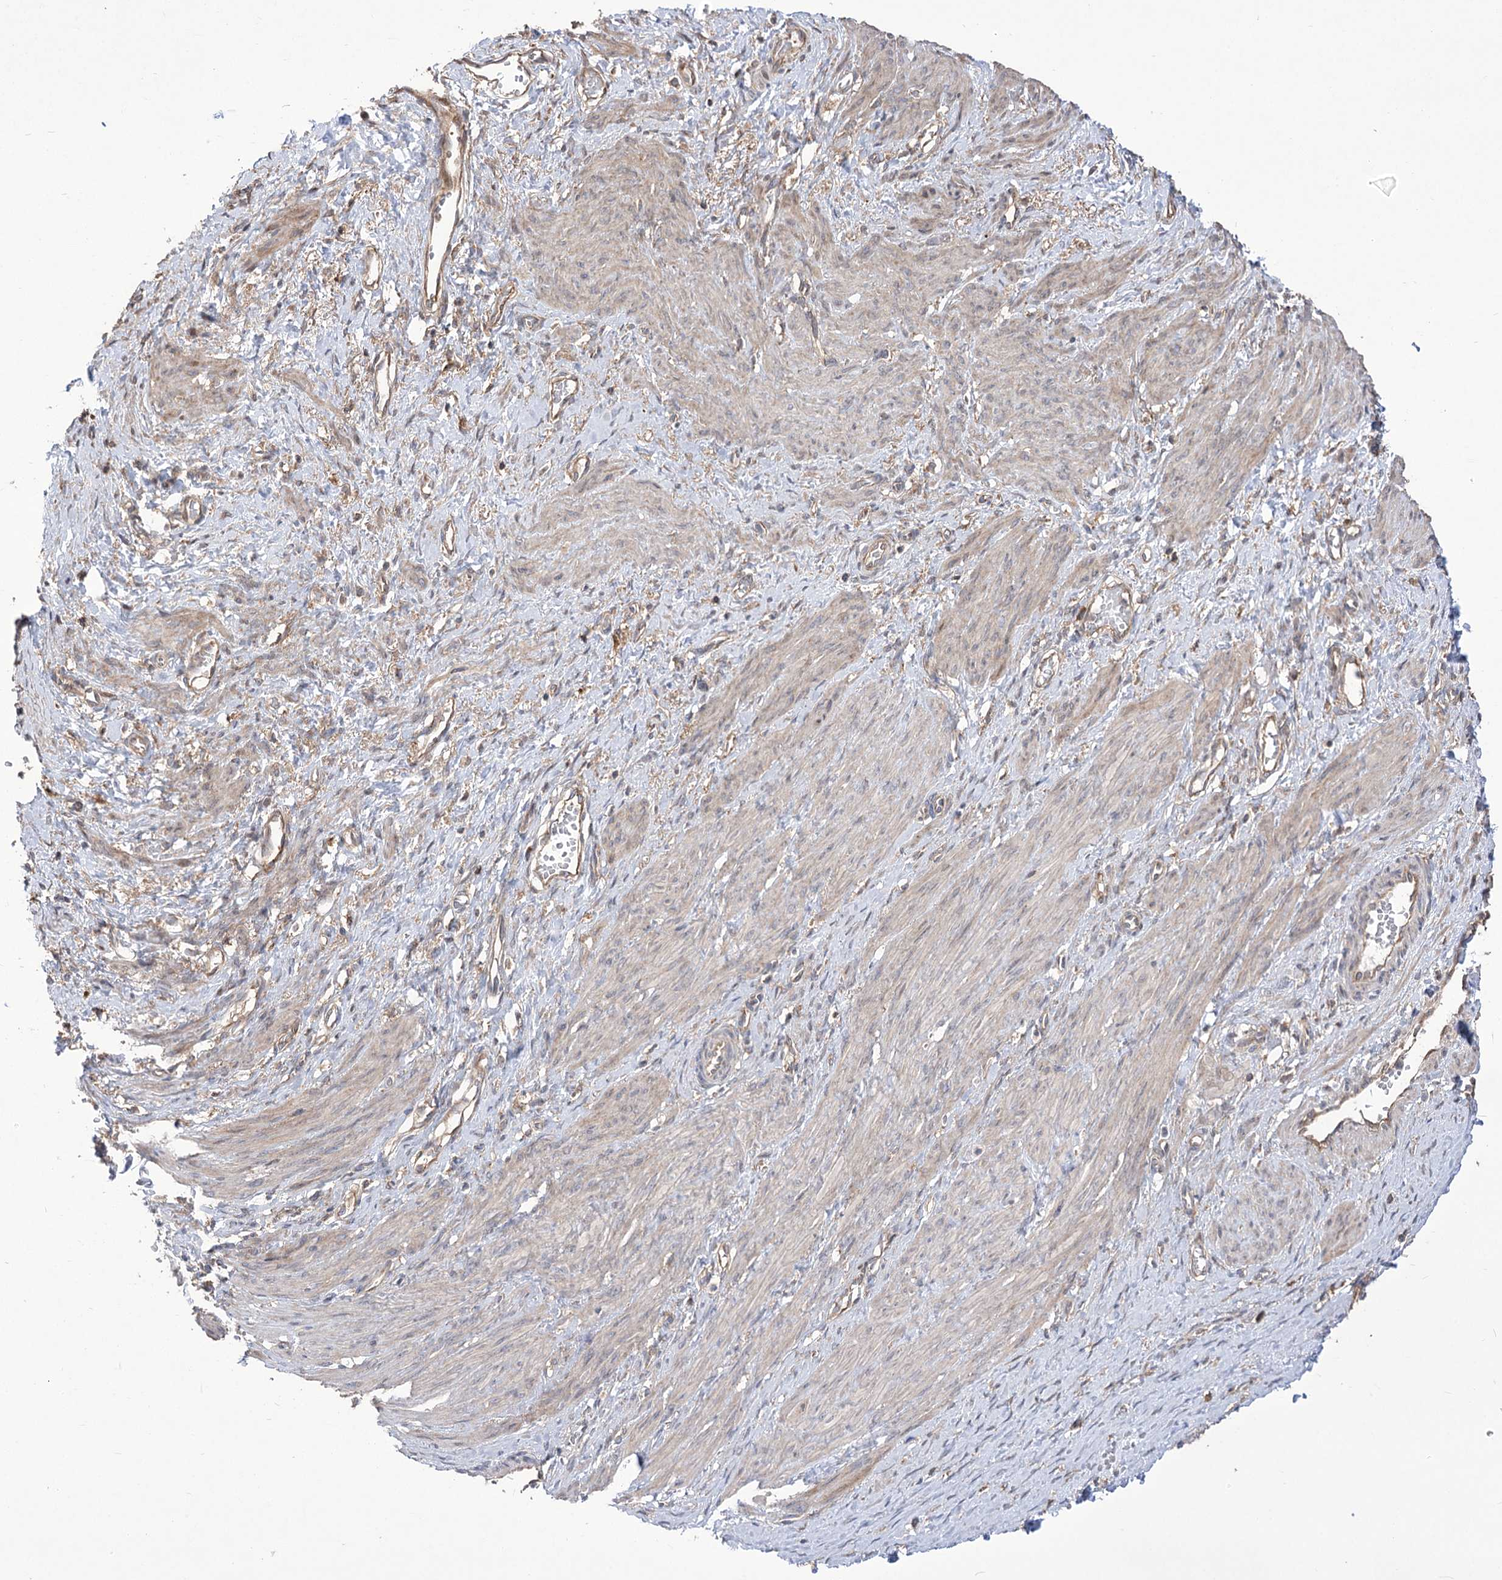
{"staining": {"intensity": "negative", "quantity": "none", "location": "none"}, "tissue": "smooth muscle", "cell_type": "Smooth muscle cells", "image_type": "normal", "snomed": [{"axis": "morphology", "description": "Normal tissue, NOS"}, {"axis": "topography", "description": "Endometrium"}], "caption": "Immunohistochemistry (IHC) histopathology image of normal smooth muscle stained for a protein (brown), which exhibits no positivity in smooth muscle cells.", "gene": "XYLB", "patient": {"sex": "female", "age": 33}}